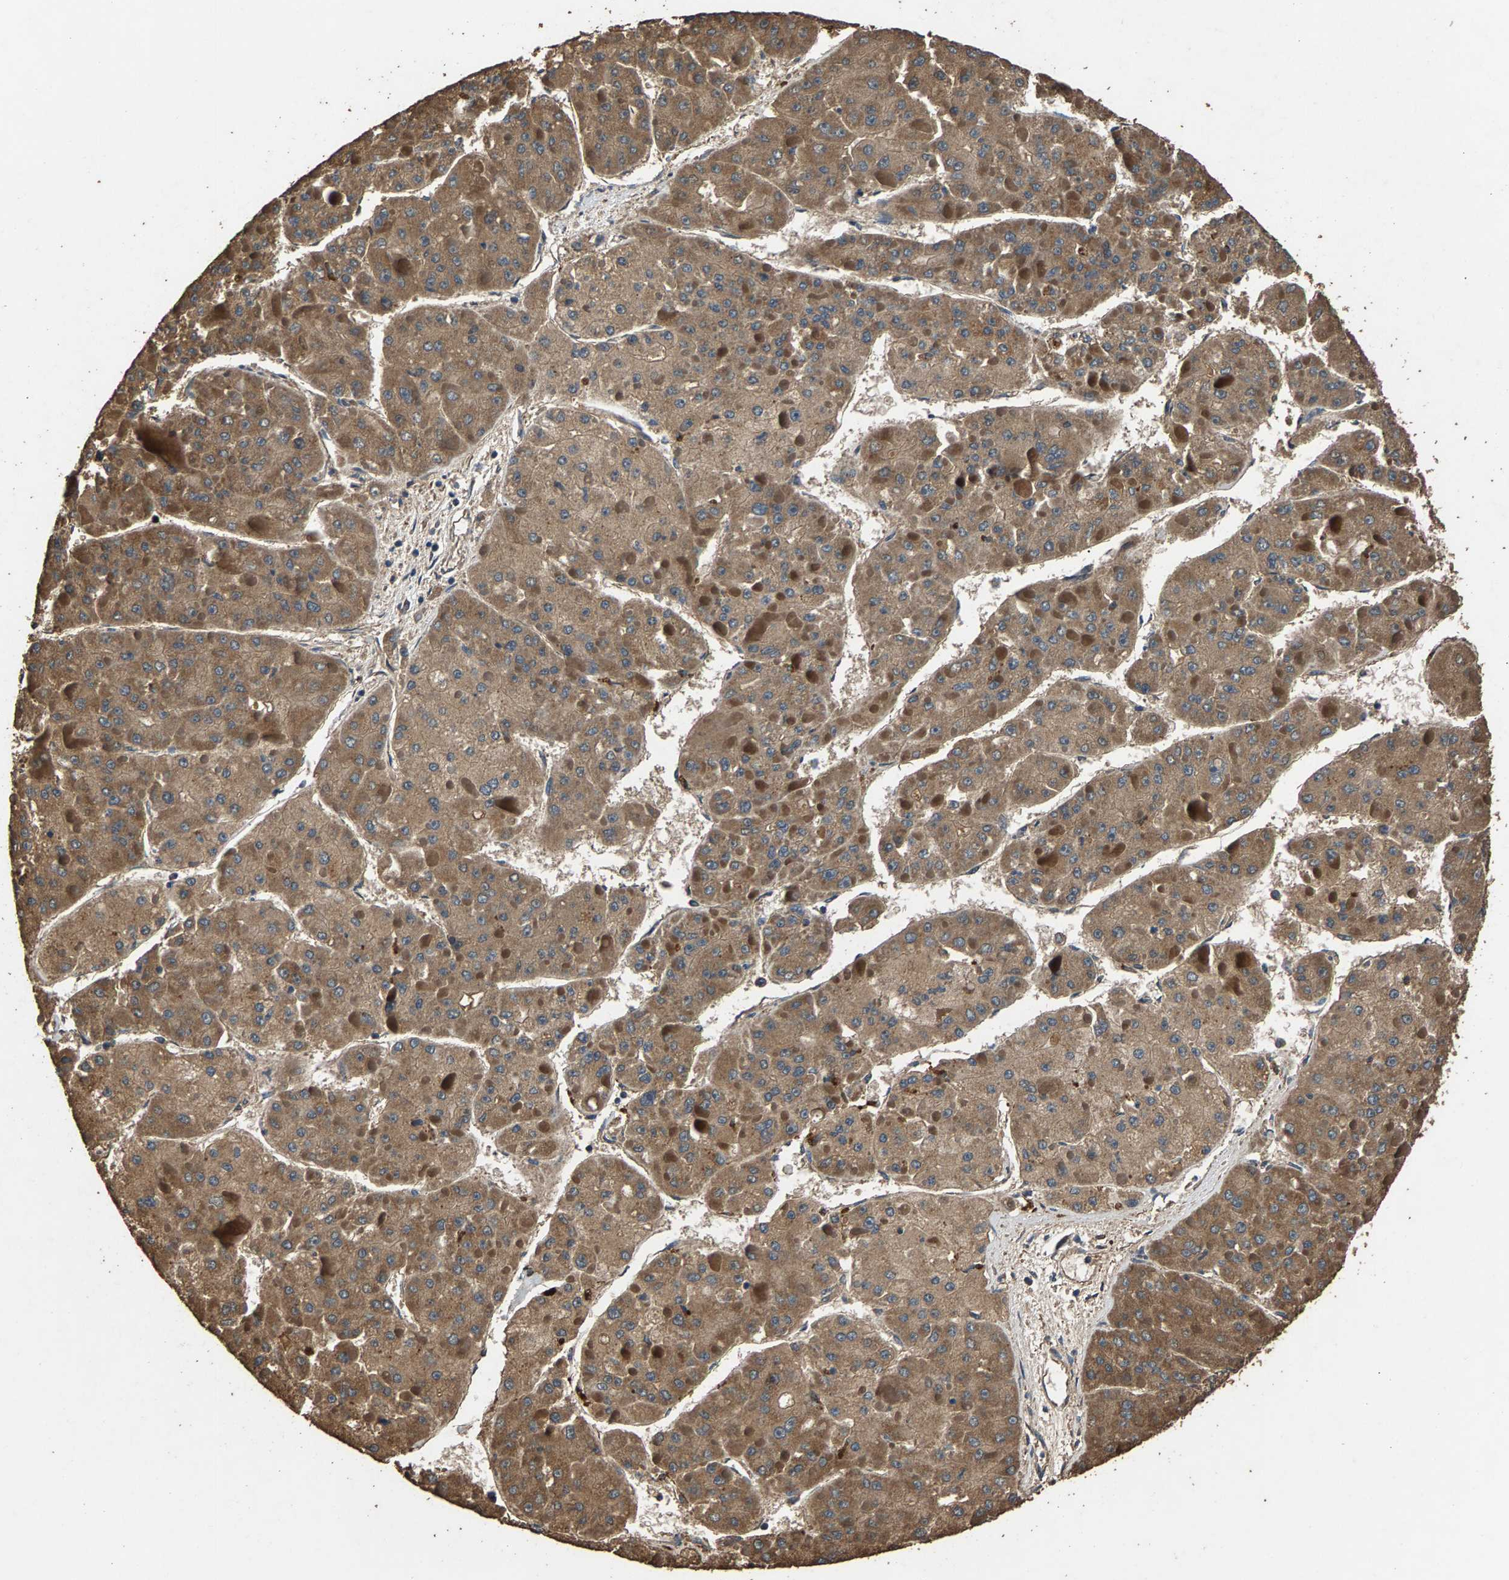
{"staining": {"intensity": "moderate", "quantity": ">75%", "location": "cytoplasmic/membranous"}, "tissue": "liver cancer", "cell_type": "Tumor cells", "image_type": "cancer", "snomed": [{"axis": "morphology", "description": "Carcinoma, Hepatocellular, NOS"}, {"axis": "topography", "description": "Liver"}], "caption": "Approximately >75% of tumor cells in liver cancer demonstrate moderate cytoplasmic/membranous protein positivity as visualized by brown immunohistochemical staining.", "gene": "MRPL27", "patient": {"sex": "female", "age": 73}}